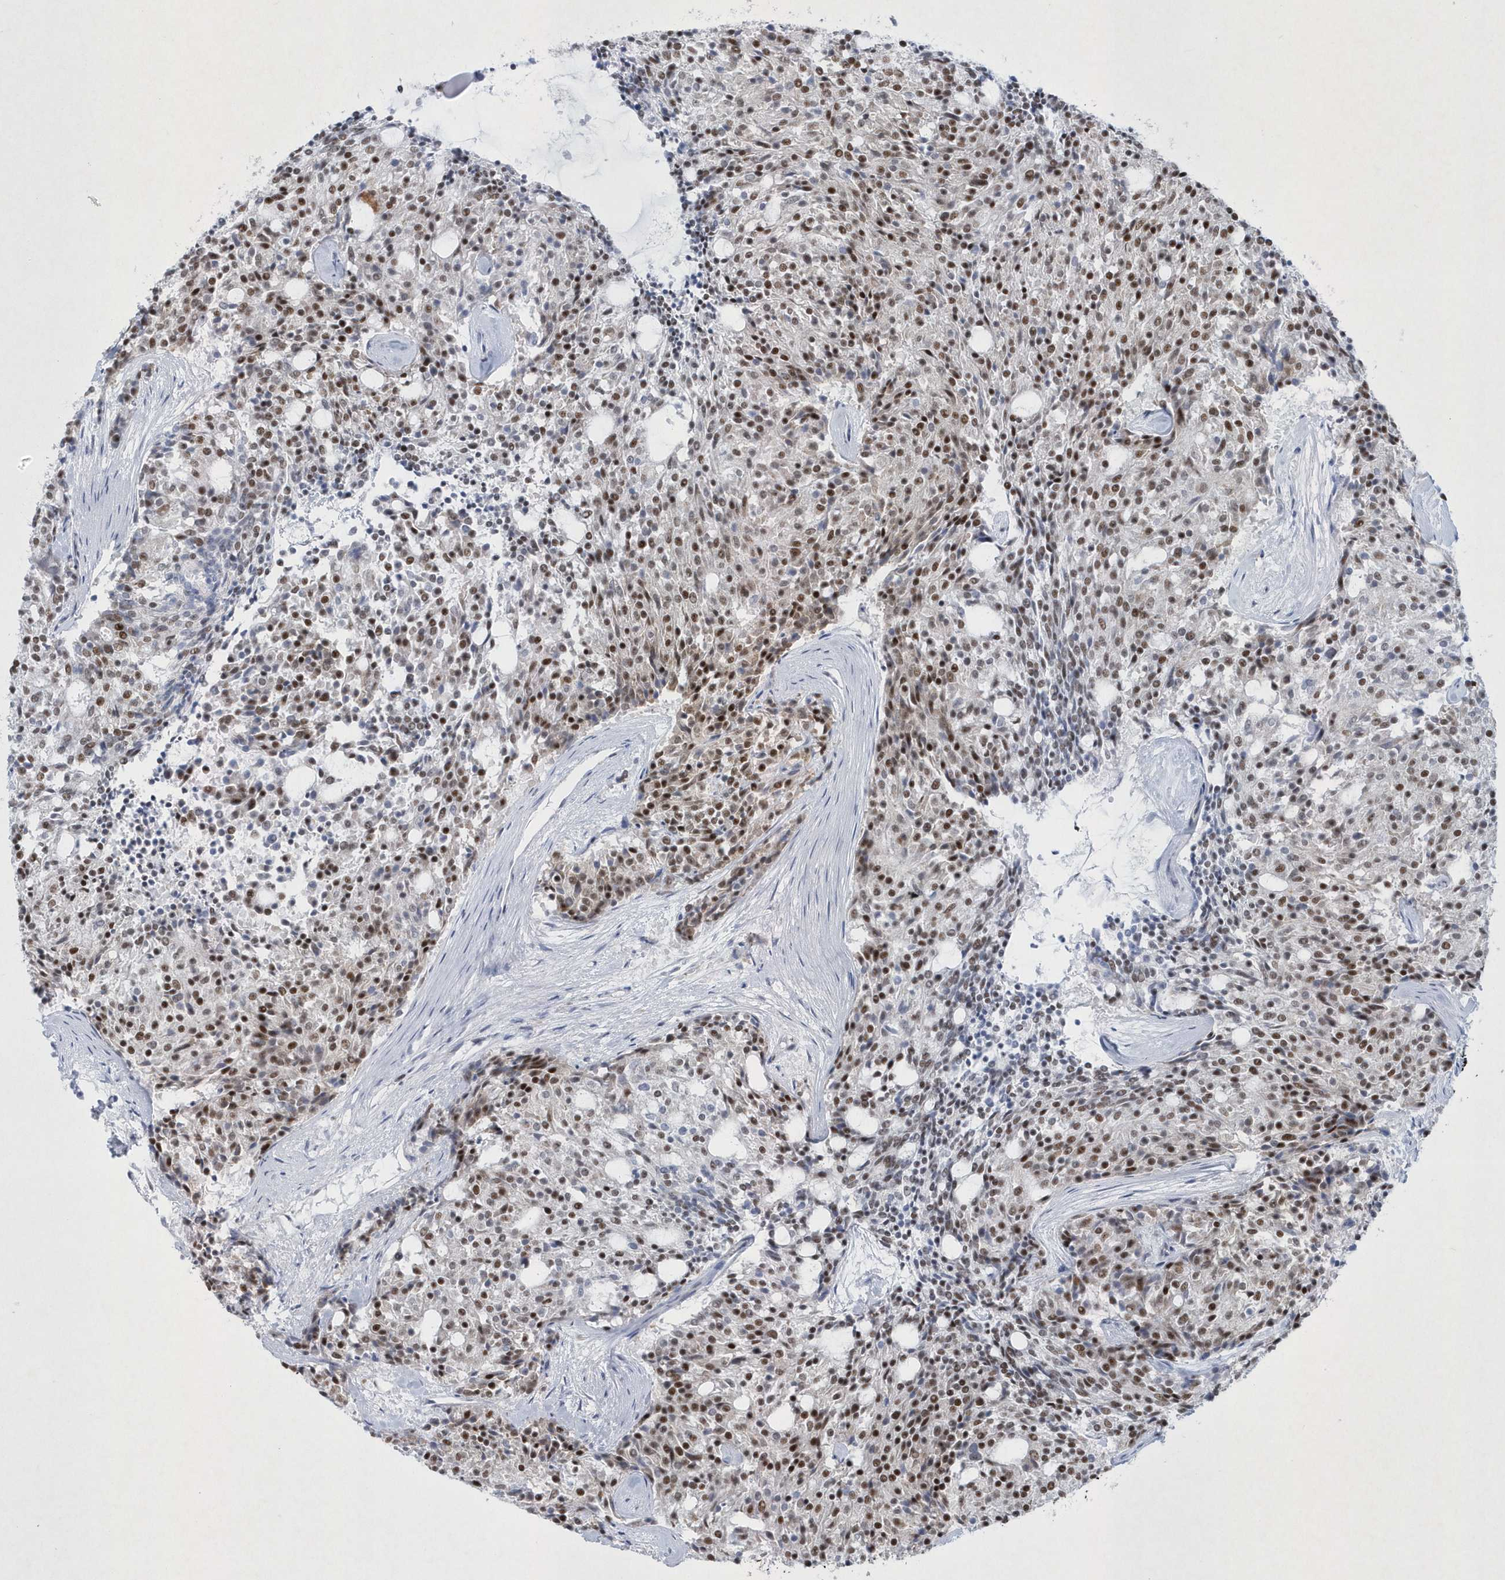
{"staining": {"intensity": "strong", "quantity": ">75%", "location": "nuclear"}, "tissue": "carcinoid", "cell_type": "Tumor cells", "image_type": "cancer", "snomed": [{"axis": "morphology", "description": "Carcinoid, malignant, NOS"}, {"axis": "topography", "description": "Pancreas"}], "caption": "DAB immunohistochemical staining of carcinoid (malignant) displays strong nuclear protein expression in about >75% of tumor cells.", "gene": "DCLRE1A", "patient": {"sex": "female", "age": 54}}